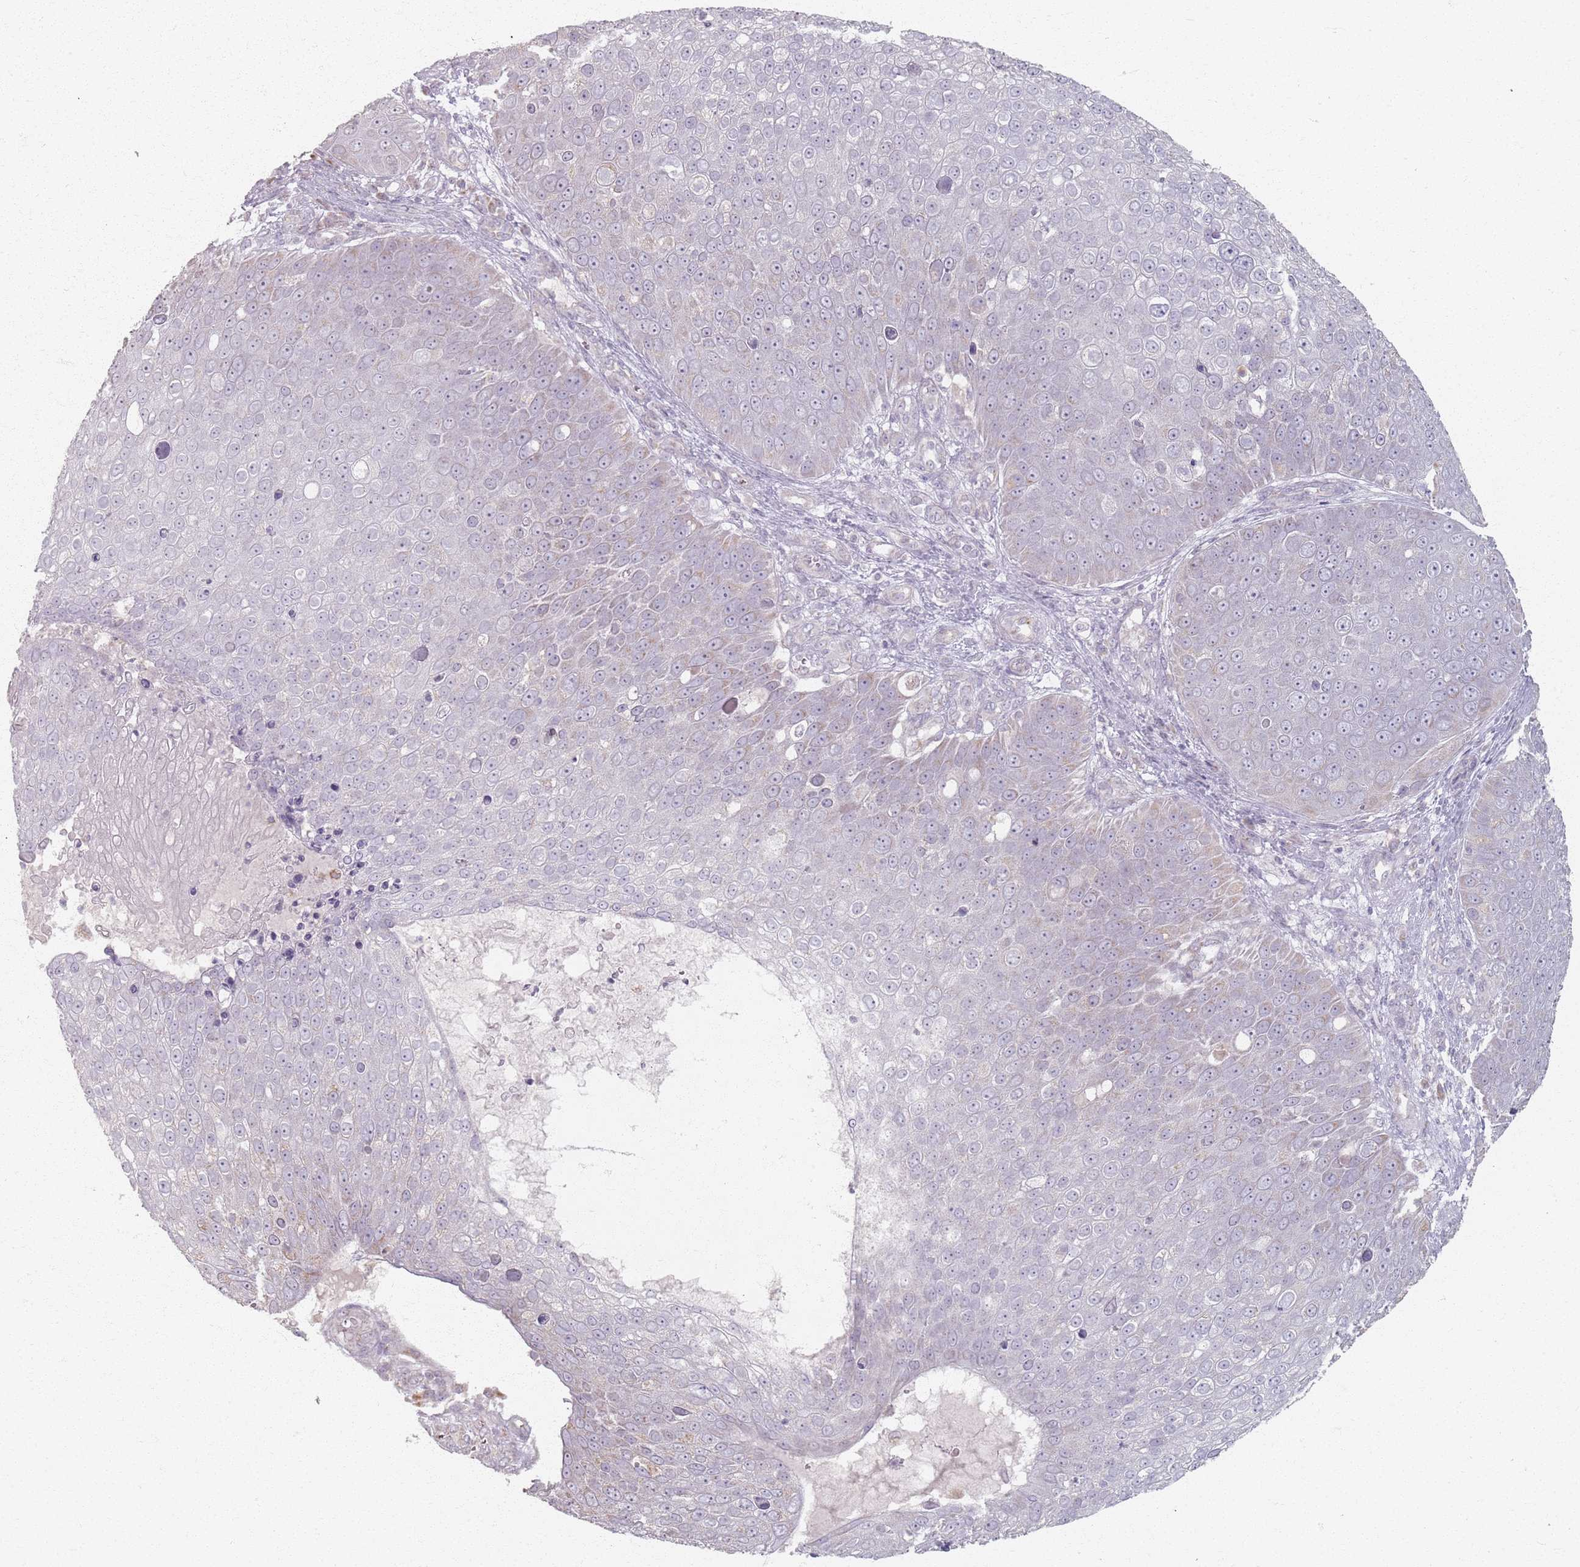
{"staining": {"intensity": "negative", "quantity": "none", "location": "none"}, "tissue": "skin cancer", "cell_type": "Tumor cells", "image_type": "cancer", "snomed": [{"axis": "morphology", "description": "Squamous cell carcinoma, NOS"}, {"axis": "topography", "description": "Skin"}], "caption": "Immunohistochemical staining of skin squamous cell carcinoma shows no significant staining in tumor cells. (Stains: DAB (3,3'-diaminobenzidine) immunohistochemistry (IHC) with hematoxylin counter stain, Microscopy: brightfield microscopy at high magnification).", "gene": "PKD2L2", "patient": {"sex": "male", "age": 71}}